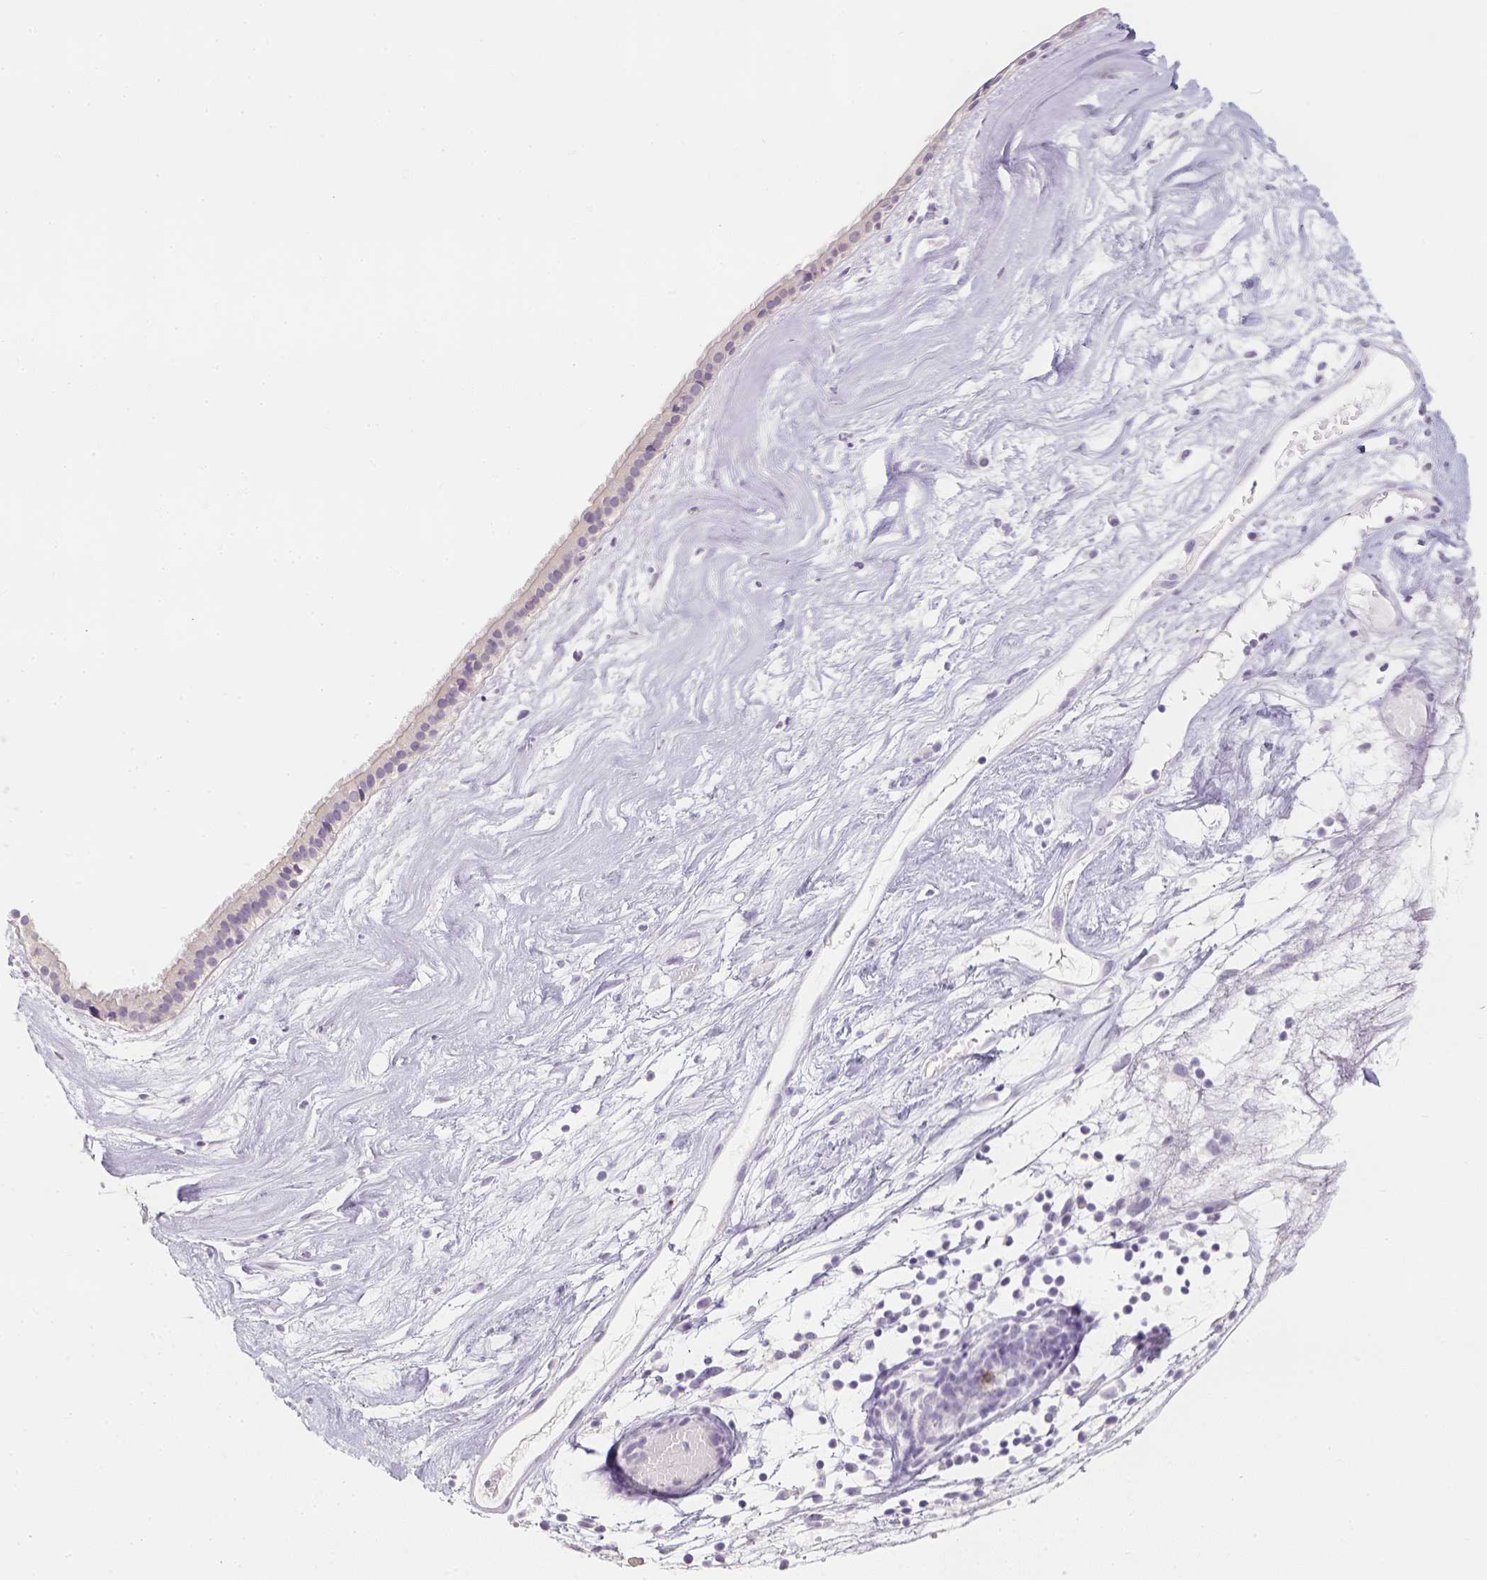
{"staining": {"intensity": "negative", "quantity": "none", "location": "none"}, "tissue": "nasopharynx", "cell_type": "Respiratory epithelial cells", "image_type": "normal", "snomed": [{"axis": "morphology", "description": "Normal tissue, NOS"}, {"axis": "topography", "description": "Nasopharynx"}], "caption": "Immunohistochemistry of unremarkable human nasopharynx reveals no positivity in respiratory epithelial cells. (Stains: DAB immunohistochemistry (IHC) with hematoxylin counter stain, Microscopy: brightfield microscopy at high magnification).", "gene": "SLC18A1", "patient": {"sex": "male", "age": 24}}